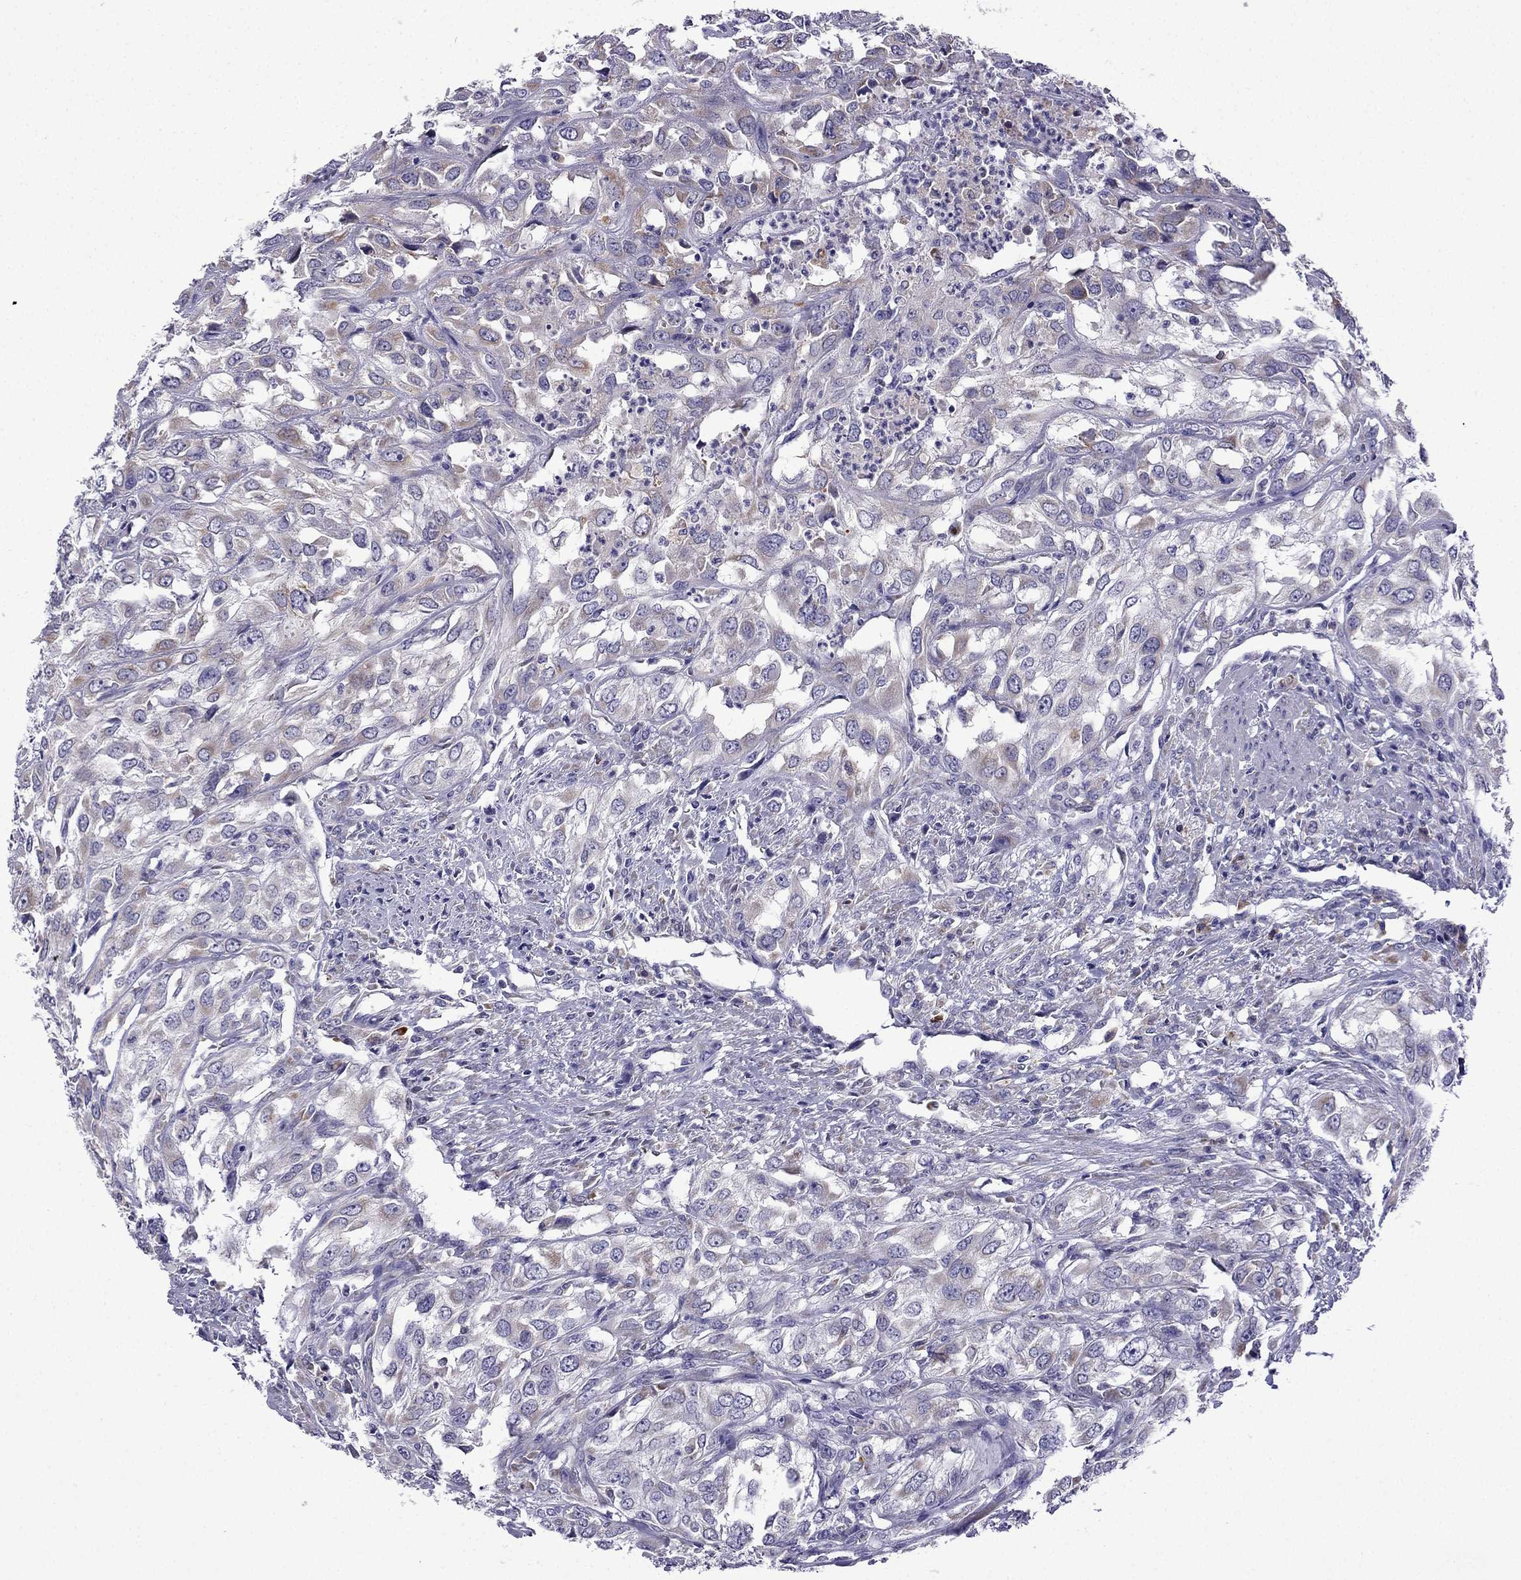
{"staining": {"intensity": "weak", "quantity": "<25%", "location": "cytoplasmic/membranous"}, "tissue": "urothelial cancer", "cell_type": "Tumor cells", "image_type": "cancer", "snomed": [{"axis": "morphology", "description": "Urothelial carcinoma, High grade"}, {"axis": "topography", "description": "Urinary bladder"}], "caption": "Tumor cells are negative for protein expression in human high-grade urothelial carcinoma. The staining was performed using DAB to visualize the protein expression in brown, while the nuclei were stained in blue with hematoxylin (Magnification: 20x).", "gene": "TSSK4", "patient": {"sex": "male", "age": 67}}